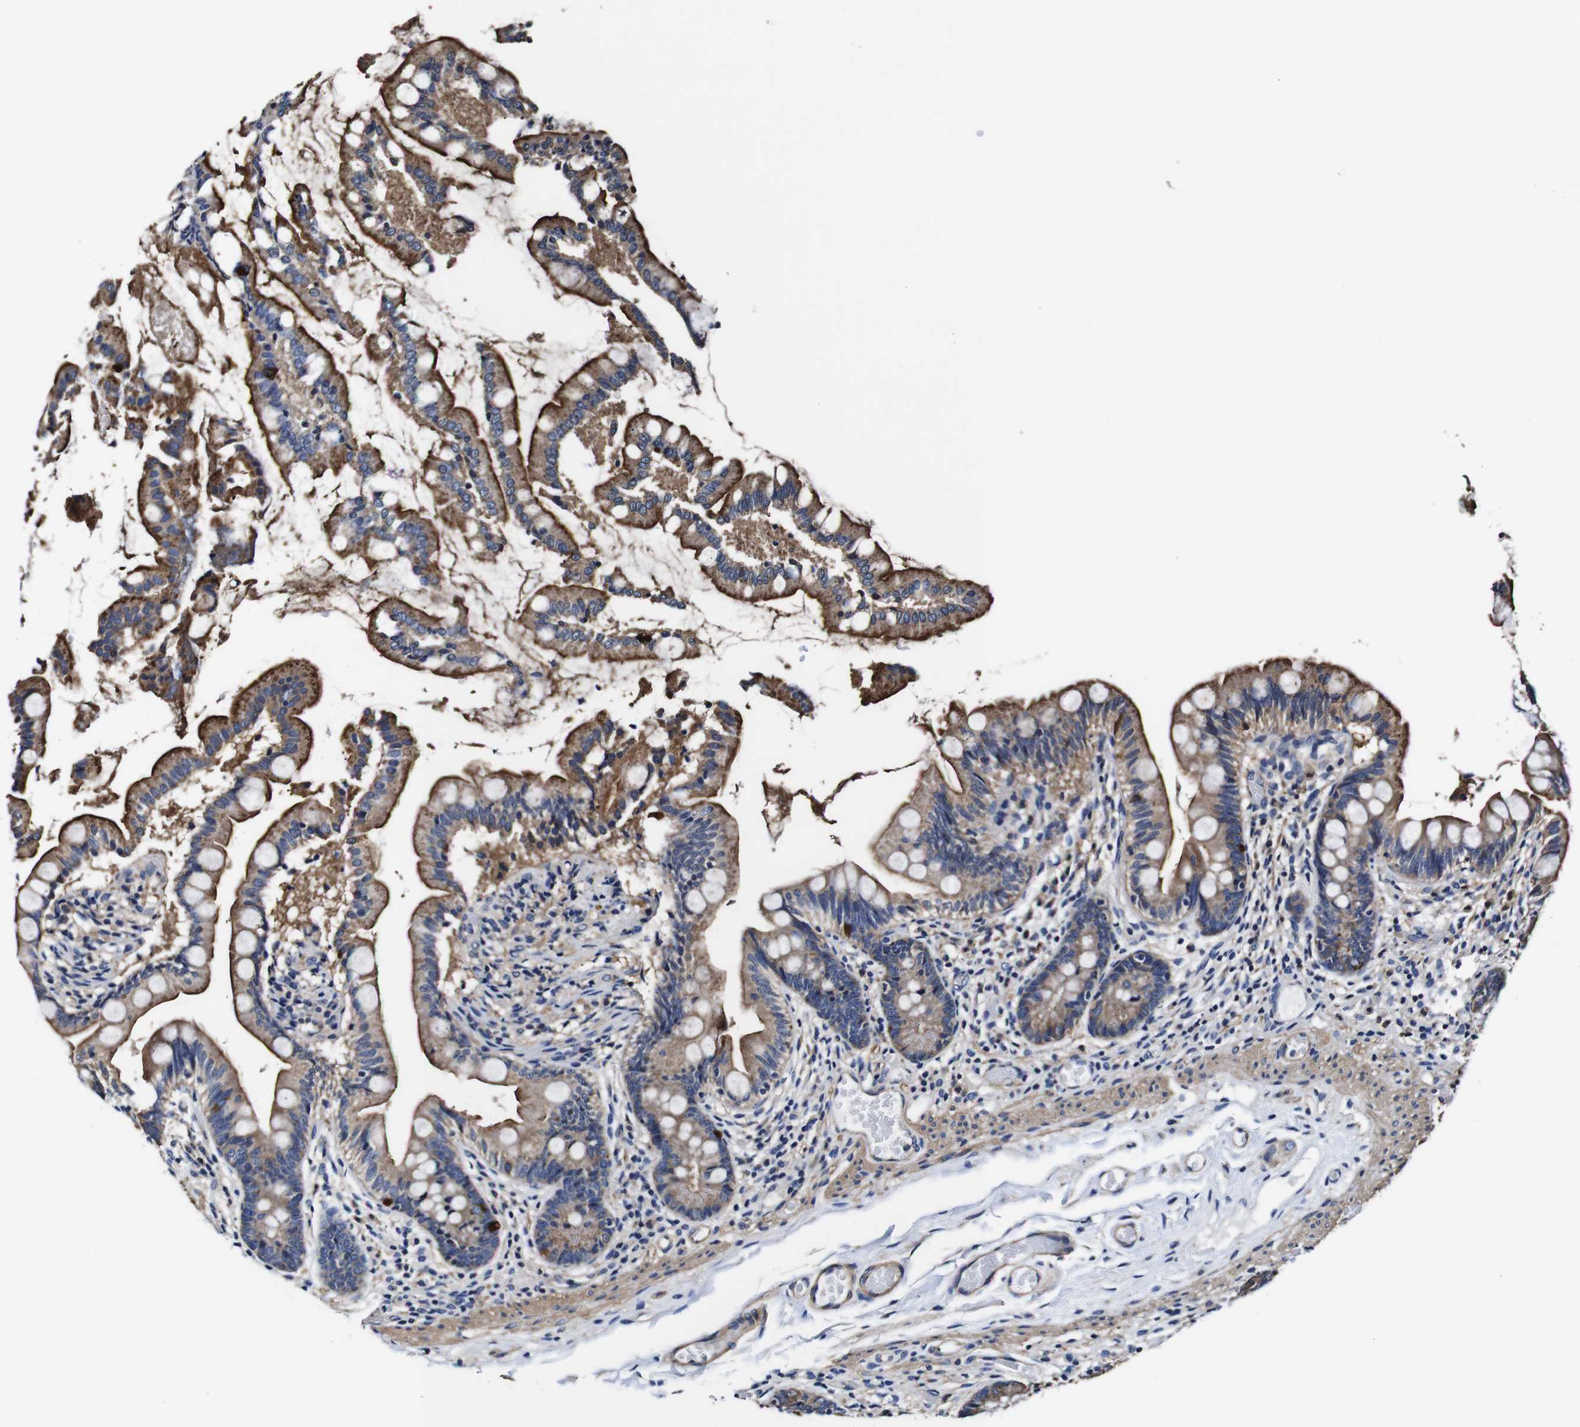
{"staining": {"intensity": "moderate", "quantity": ">75%", "location": "cytoplasmic/membranous"}, "tissue": "small intestine", "cell_type": "Glandular cells", "image_type": "normal", "snomed": [{"axis": "morphology", "description": "Normal tissue, NOS"}, {"axis": "topography", "description": "Small intestine"}], "caption": "IHC (DAB) staining of normal human small intestine displays moderate cytoplasmic/membranous protein expression in approximately >75% of glandular cells.", "gene": "PDCD6IP", "patient": {"sex": "female", "age": 56}}